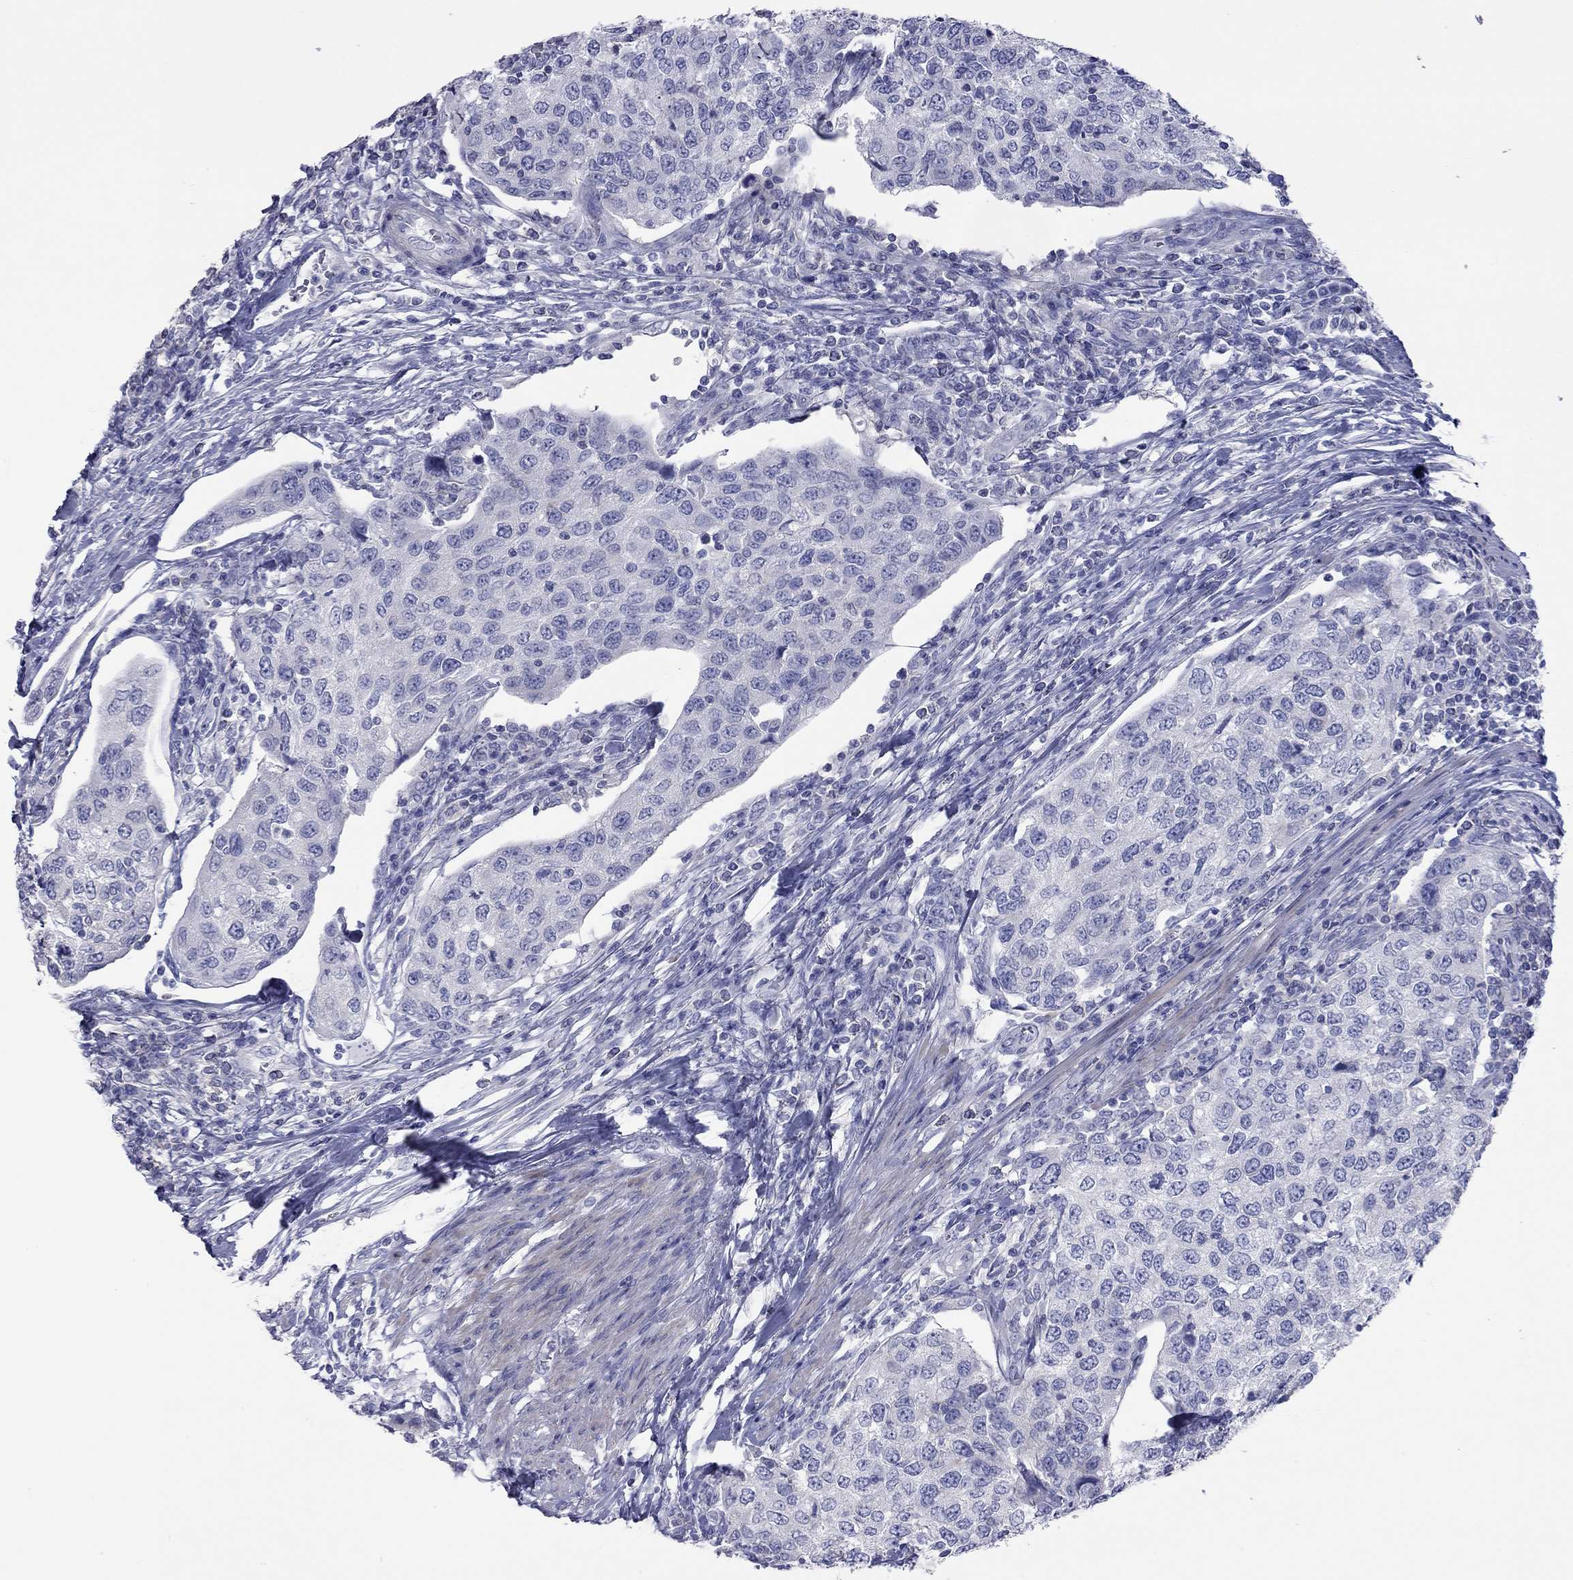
{"staining": {"intensity": "negative", "quantity": "none", "location": "none"}, "tissue": "urothelial cancer", "cell_type": "Tumor cells", "image_type": "cancer", "snomed": [{"axis": "morphology", "description": "Urothelial carcinoma, High grade"}, {"axis": "topography", "description": "Urinary bladder"}], "caption": "DAB immunohistochemical staining of urothelial cancer shows no significant expression in tumor cells. (DAB IHC with hematoxylin counter stain).", "gene": "ACTL7B", "patient": {"sex": "female", "age": 78}}